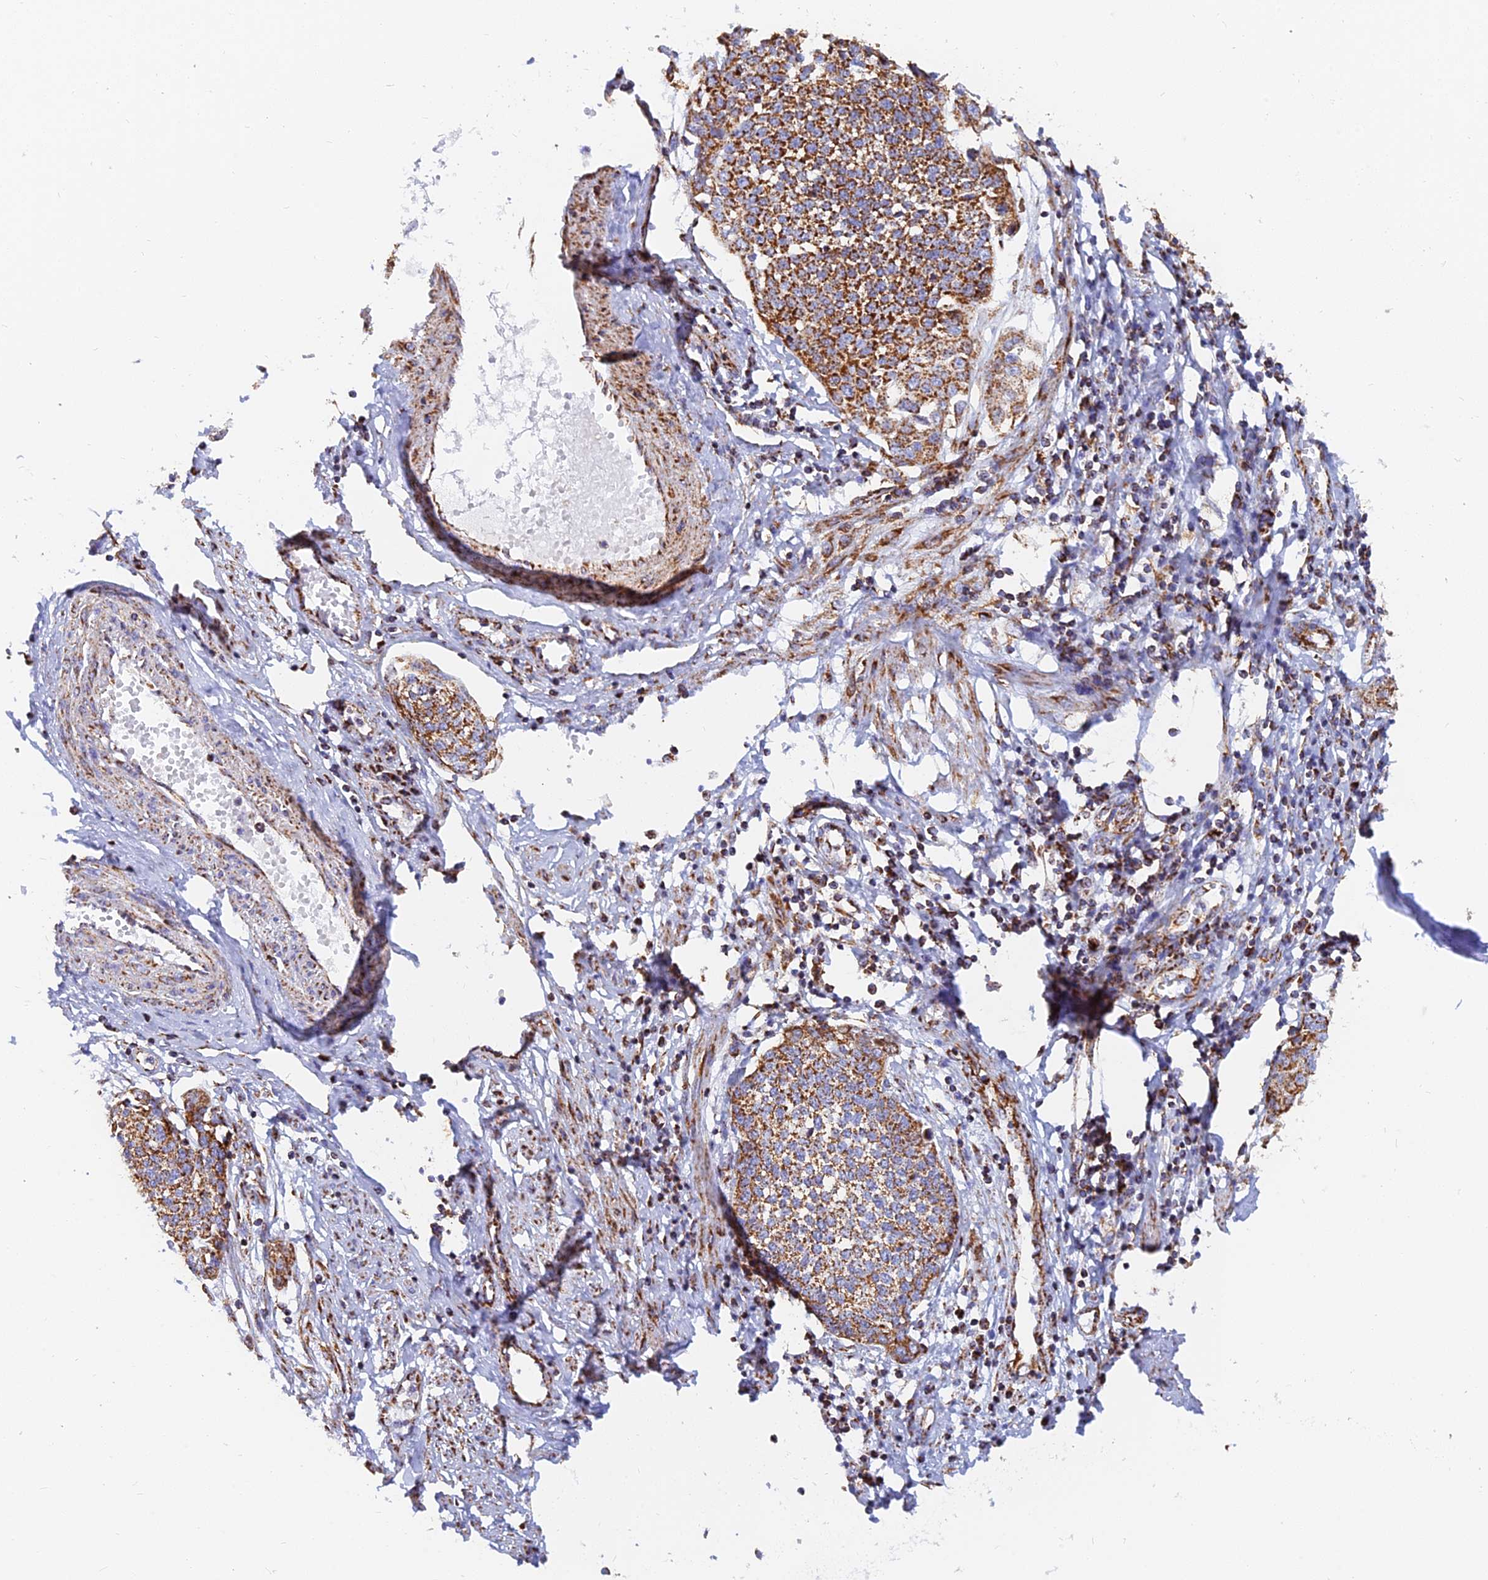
{"staining": {"intensity": "moderate", "quantity": ">75%", "location": "cytoplasmic/membranous"}, "tissue": "cervical cancer", "cell_type": "Tumor cells", "image_type": "cancer", "snomed": [{"axis": "morphology", "description": "Squamous cell carcinoma, NOS"}, {"axis": "topography", "description": "Cervix"}], "caption": "Cervical cancer (squamous cell carcinoma) tissue shows moderate cytoplasmic/membranous positivity in approximately >75% of tumor cells", "gene": "NDUFB6", "patient": {"sex": "female", "age": 34}}